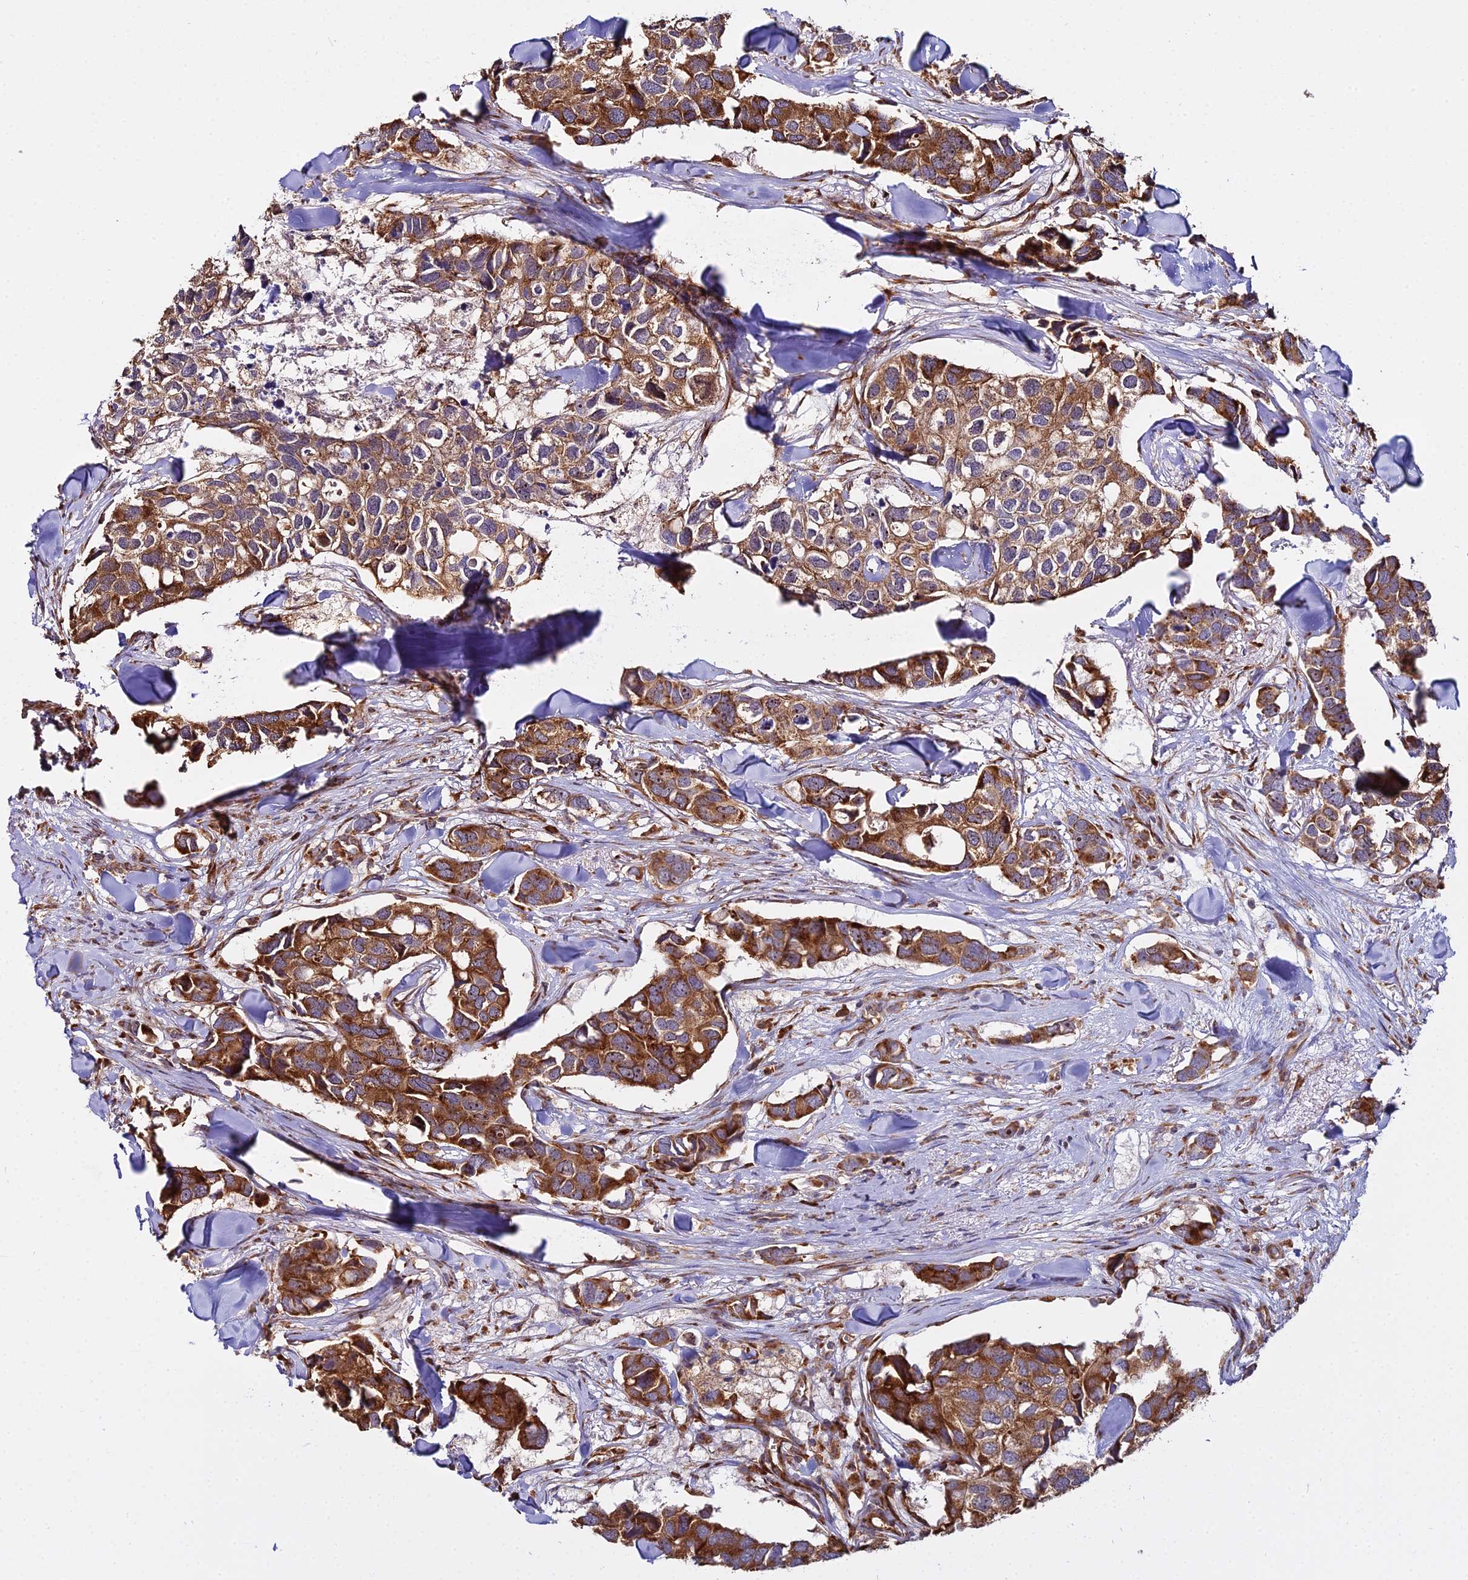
{"staining": {"intensity": "strong", "quantity": ">75%", "location": "cytoplasmic/membranous"}, "tissue": "breast cancer", "cell_type": "Tumor cells", "image_type": "cancer", "snomed": [{"axis": "morphology", "description": "Duct carcinoma"}, {"axis": "topography", "description": "Breast"}], "caption": "This image reveals immunohistochemistry (IHC) staining of breast infiltrating ductal carcinoma, with high strong cytoplasmic/membranous positivity in approximately >75% of tumor cells.", "gene": "RPL26", "patient": {"sex": "female", "age": 83}}